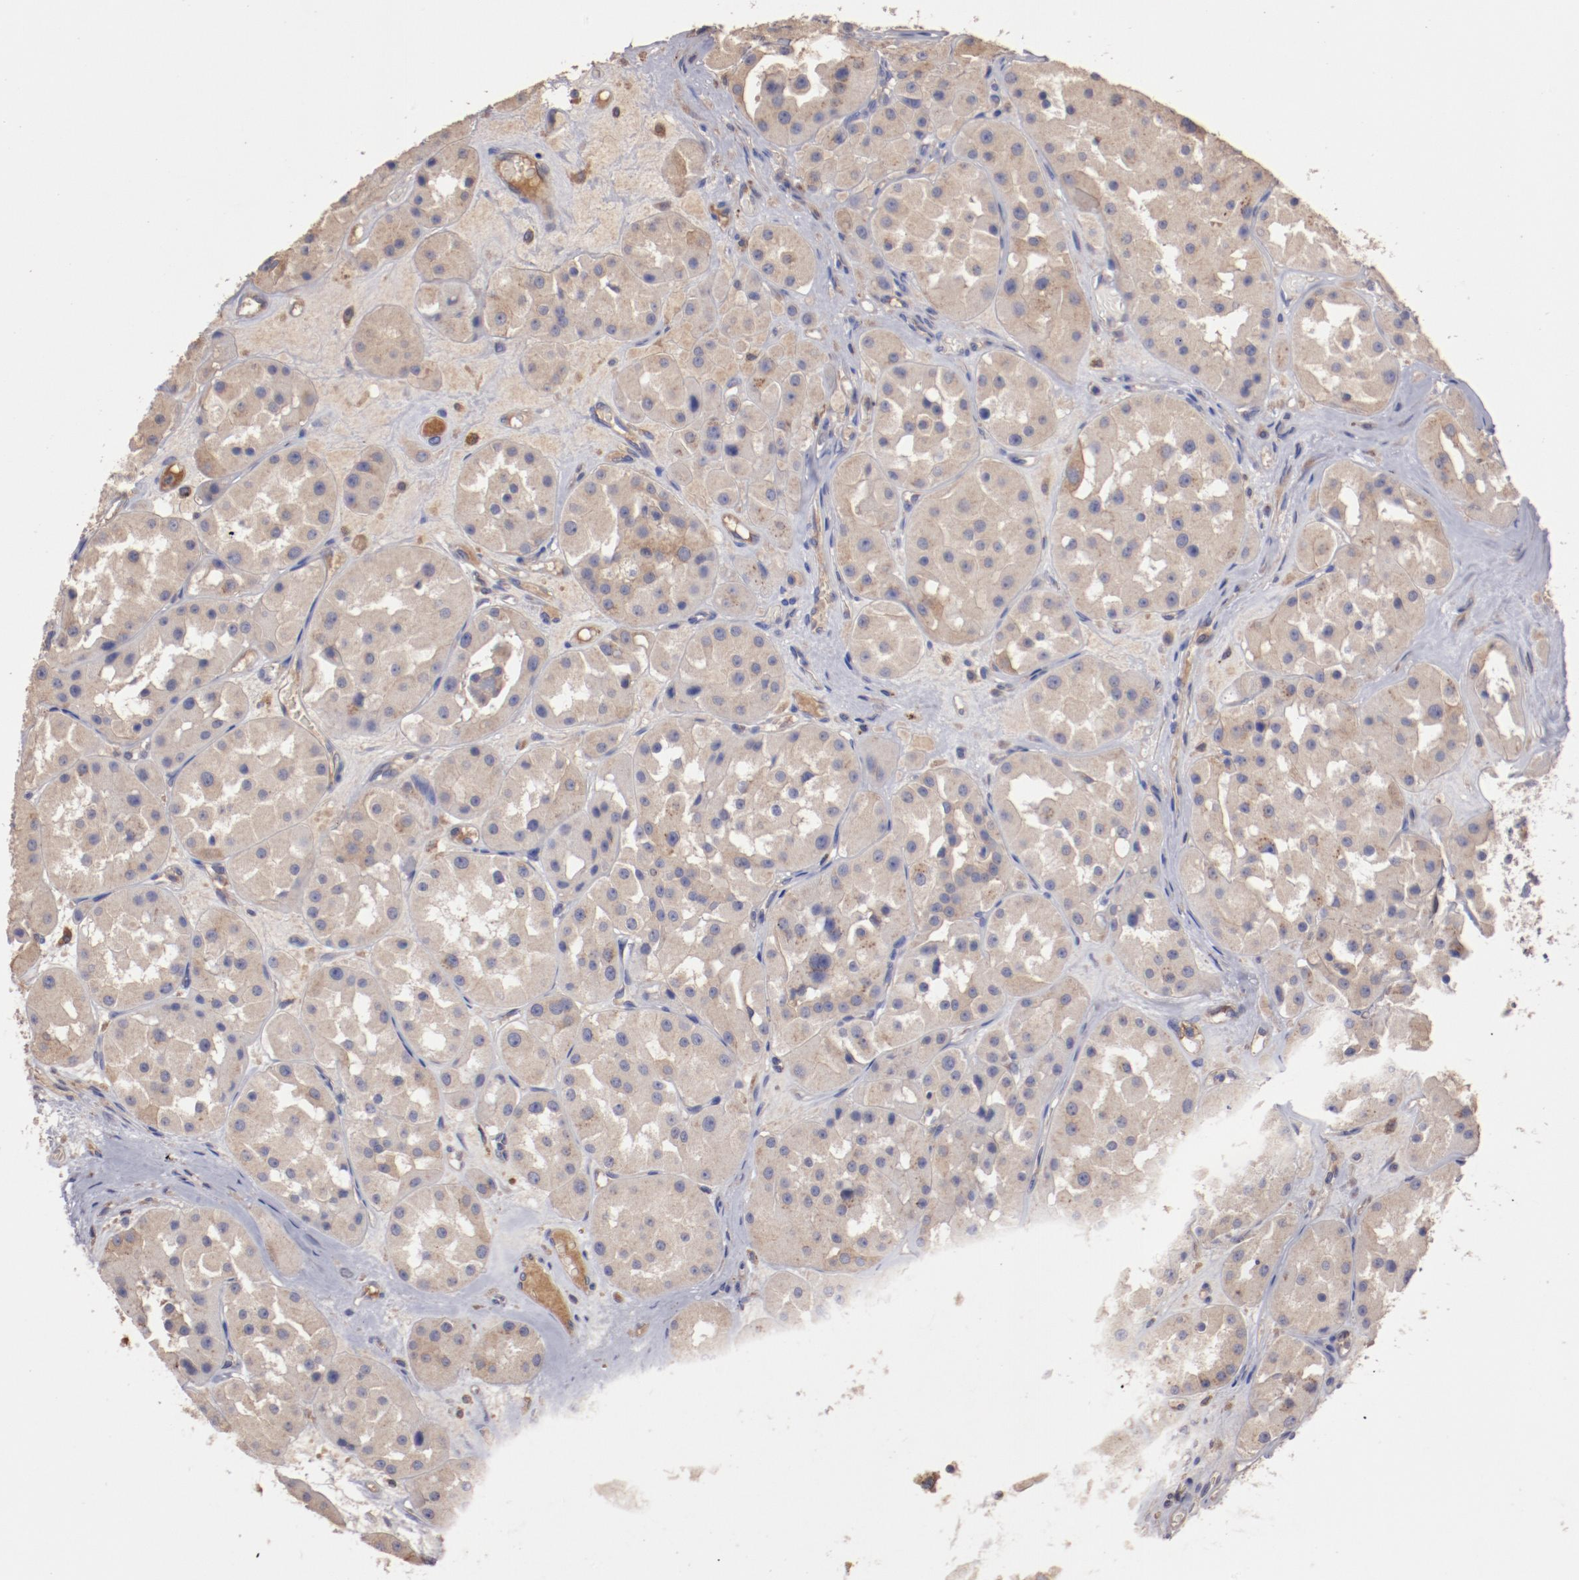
{"staining": {"intensity": "weak", "quantity": ">75%", "location": "cytoplasmic/membranous"}, "tissue": "renal cancer", "cell_type": "Tumor cells", "image_type": "cancer", "snomed": [{"axis": "morphology", "description": "Adenocarcinoma, uncertain malignant potential"}, {"axis": "topography", "description": "Kidney"}], "caption": "Immunohistochemical staining of adenocarcinoma,  uncertain malignant potential (renal) shows low levels of weak cytoplasmic/membranous positivity in about >75% of tumor cells. The protein of interest is stained brown, and the nuclei are stained in blue (DAB IHC with brightfield microscopy, high magnification).", "gene": "NFKBIE", "patient": {"sex": "male", "age": 63}}